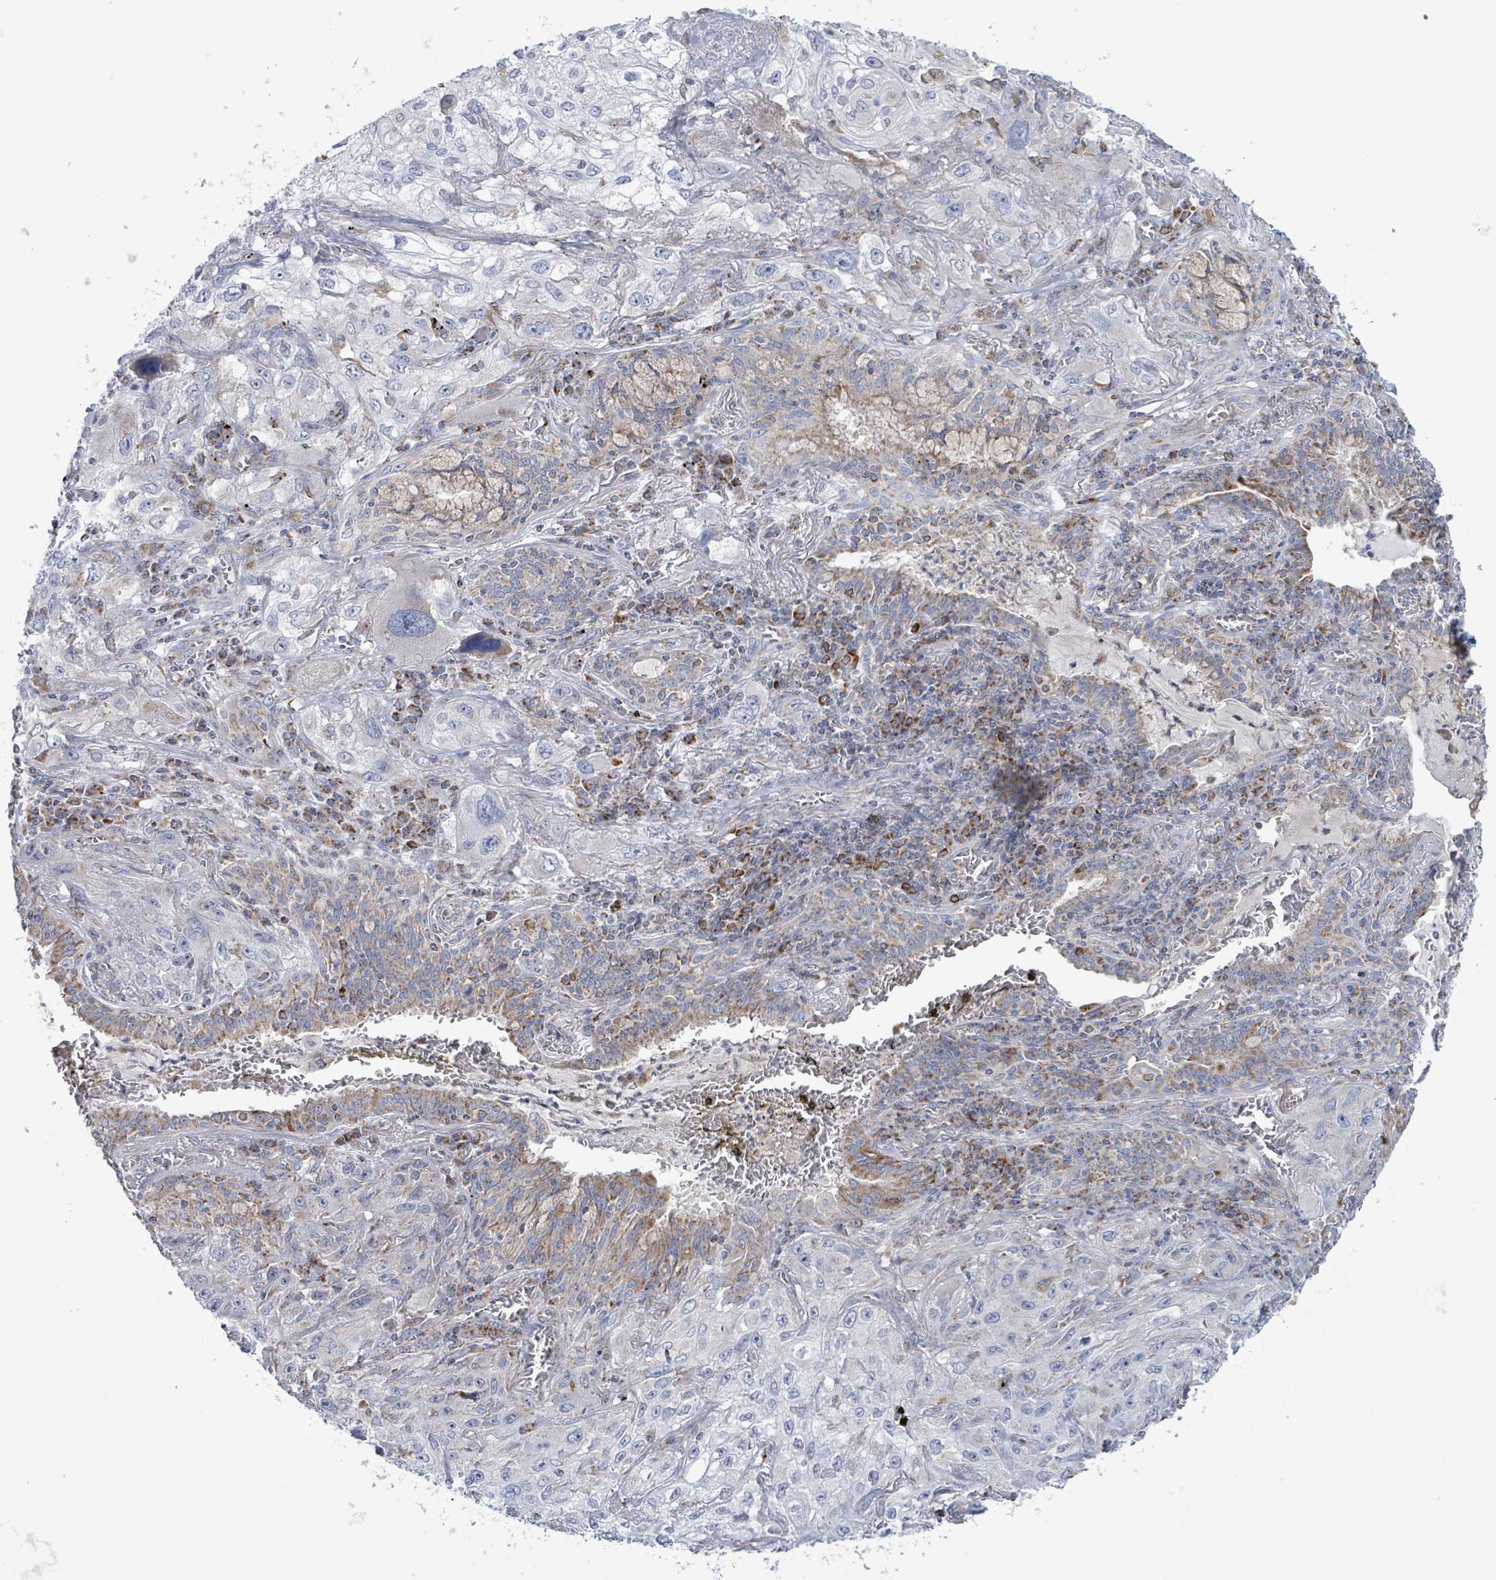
{"staining": {"intensity": "negative", "quantity": "none", "location": "none"}, "tissue": "lung cancer", "cell_type": "Tumor cells", "image_type": "cancer", "snomed": [{"axis": "morphology", "description": "Squamous cell carcinoma, NOS"}, {"axis": "topography", "description": "Lung"}], "caption": "High magnification brightfield microscopy of squamous cell carcinoma (lung) stained with DAB (brown) and counterstained with hematoxylin (blue): tumor cells show no significant positivity. (DAB (3,3'-diaminobenzidine) IHC with hematoxylin counter stain).", "gene": "AKR1C4", "patient": {"sex": "female", "age": 69}}